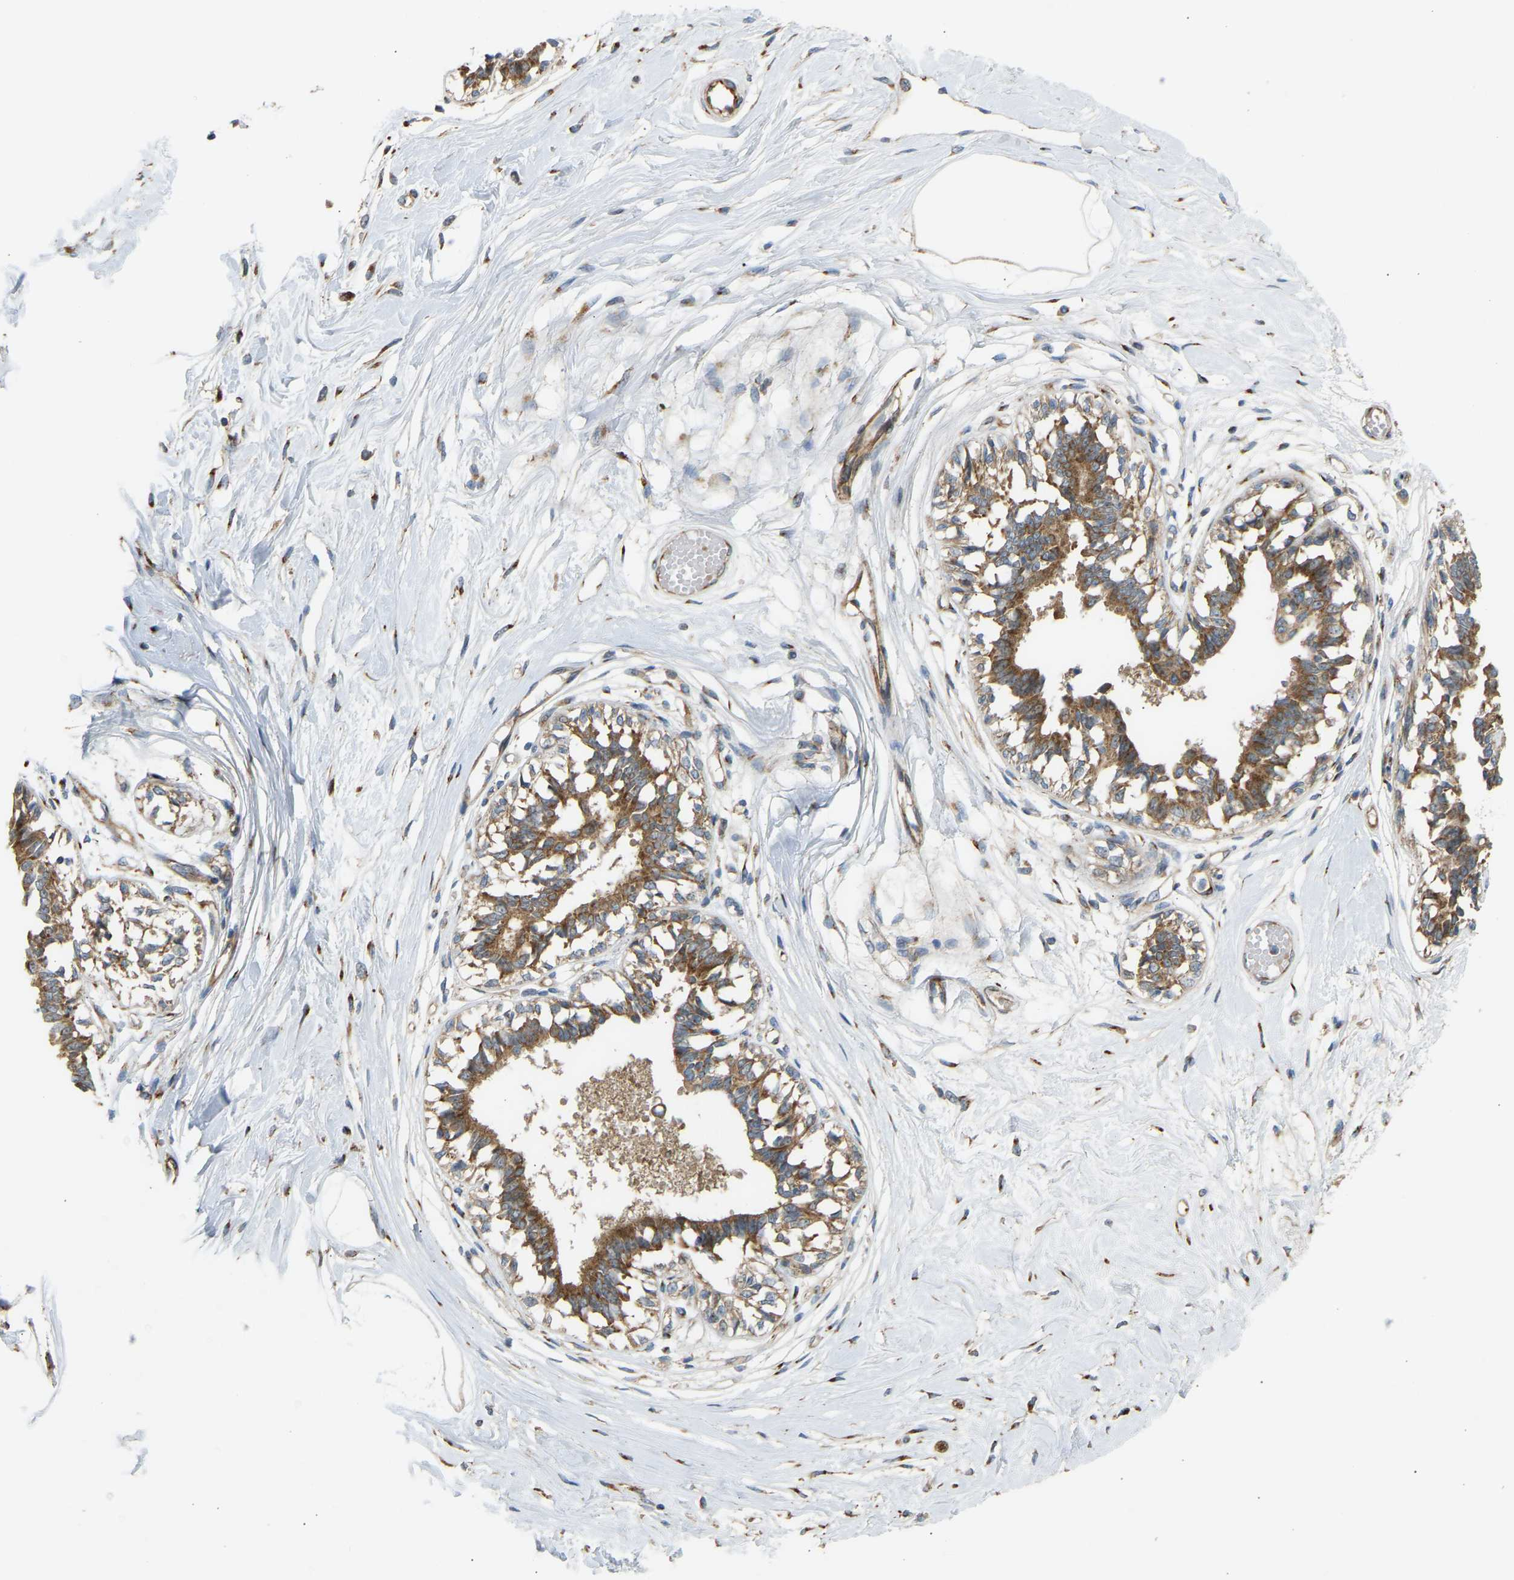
{"staining": {"intensity": "moderate", "quantity": ">75%", "location": "cytoplasmic/membranous"}, "tissue": "breast", "cell_type": "Adipocytes", "image_type": "normal", "snomed": [{"axis": "morphology", "description": "Normal tissue, NOS"}, {"axis": "topography", "description": "Breast"}], "caption": "The histopathology image shows a brown stain indicating the presence of a protein in the cytoplasmic/membranous of adipocytes in breast.", "gene": "YIPF2", "patient": {"sex": "female", "age": 45}}